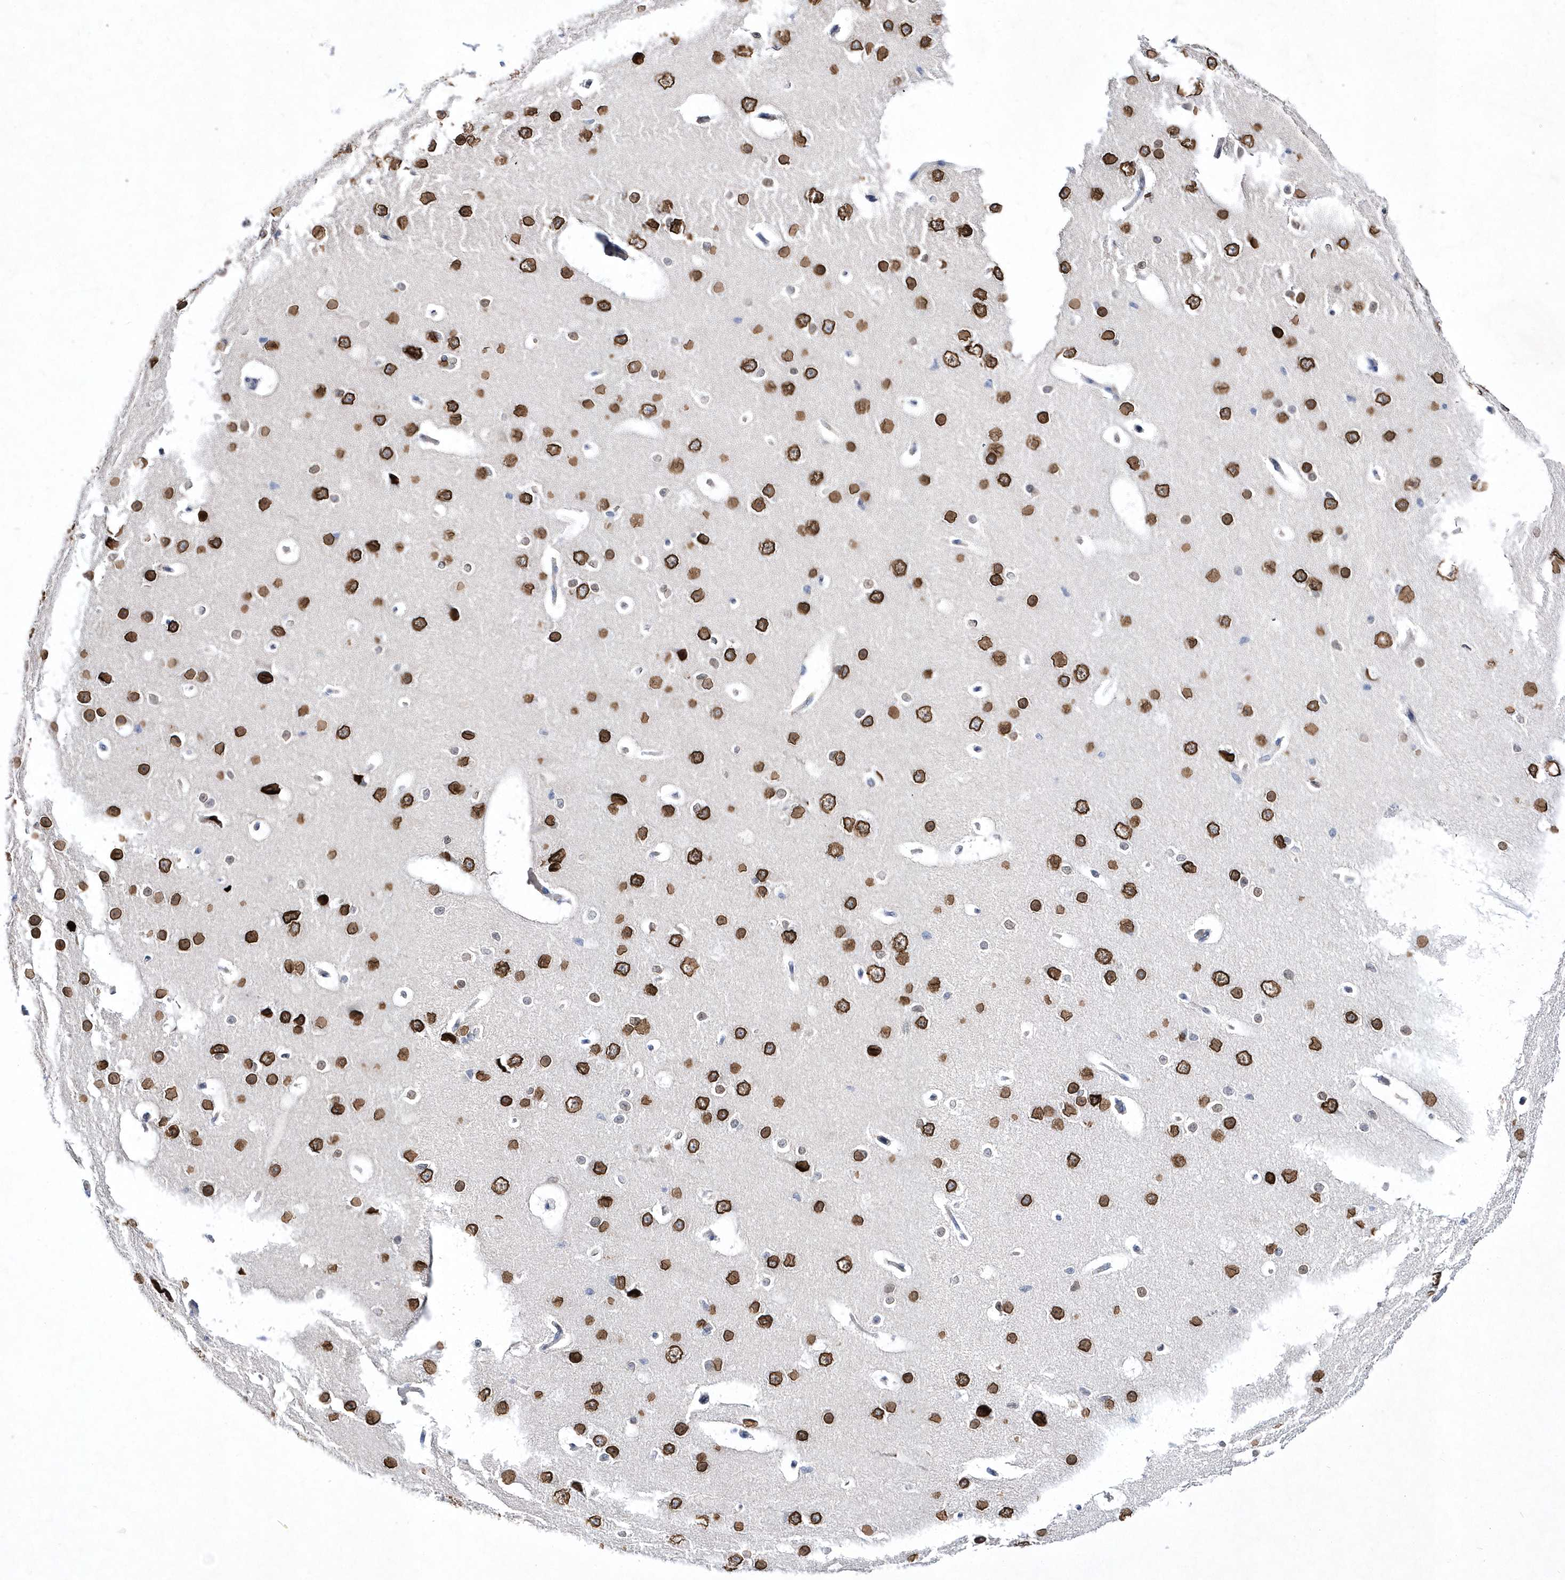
{"staining": {"intensity": "weak", "quantity": "25%-75%", "location": "cytoplasmic/membranous"}, "tissue": "cerebral cortex", "cell_type": "Endothelial cells", "image_type": "normal", "snomed": [{"axis": "morphology", "description": "Normal tissue, NOS"}, {"axis": "morphology", "description": "Developmental malformation"}, {"axis": "topography", "description": "Cerebral cortex"}], "caption": "Cerebral cortex stained with a protein marker displays weak staining in endothelial cells.", "gene": "ZNF875", "patient": {"sex": "female", "age": 30}}